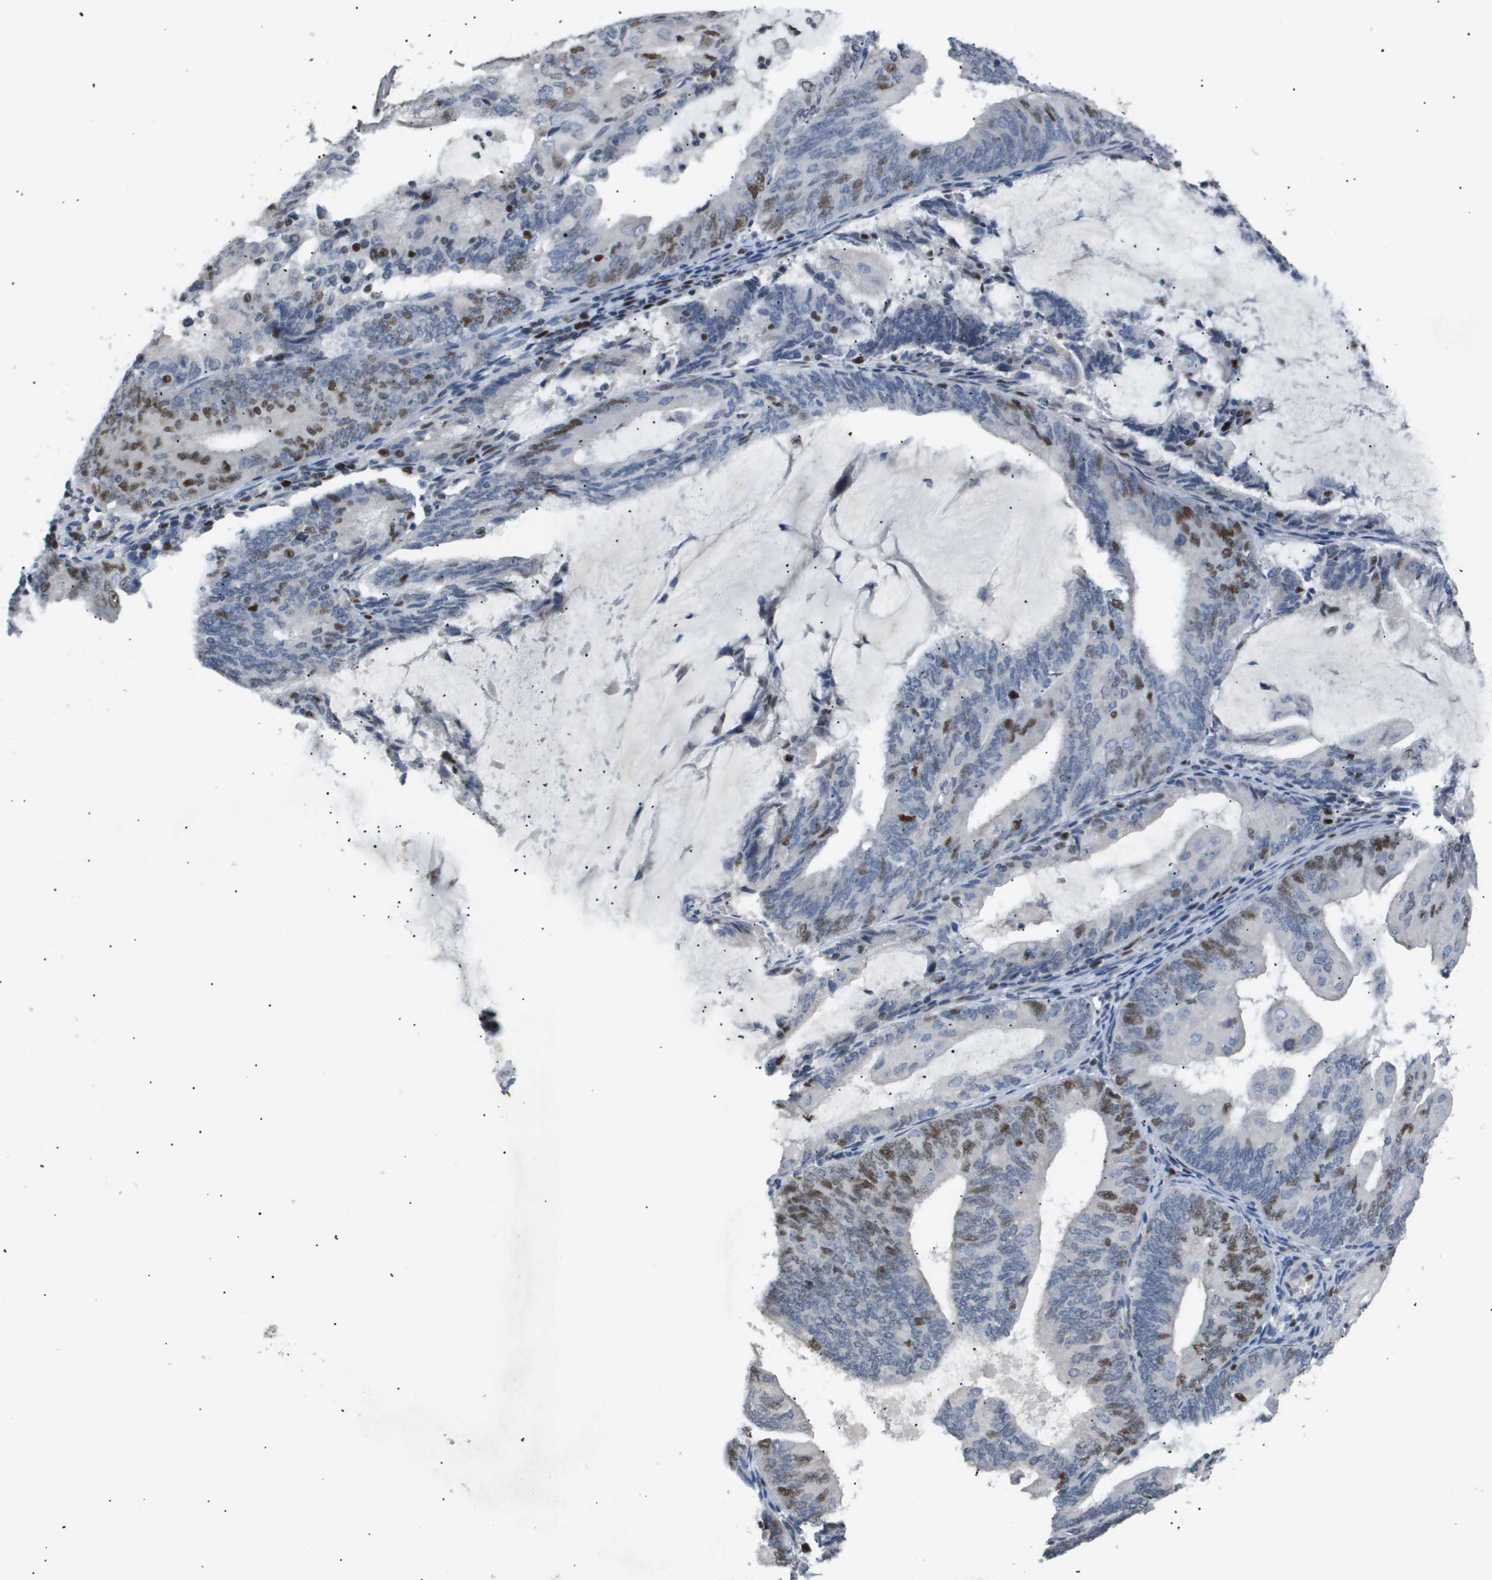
{"staining": {"intensity": "moderate", "quantity": "25%-75%", "location": "nuclear"}, "tissue": "endometrial cancer", "cell_type": "Tumor cells", "image_type": "cancer", "snomed": [{"axis": "morphology", "description": "Adenocarcinoma, NOS"}, {"axis": "topography", "description": "Endometrium"}], "caption": "Brown immunohistochemical staining in adenocarcinoma (endometrial) displays moderate nuclear positivity in about 25%-75% of tumor cells.", "gene": "ANAPC2", "patient": {"sex": "female", "age": 81}}